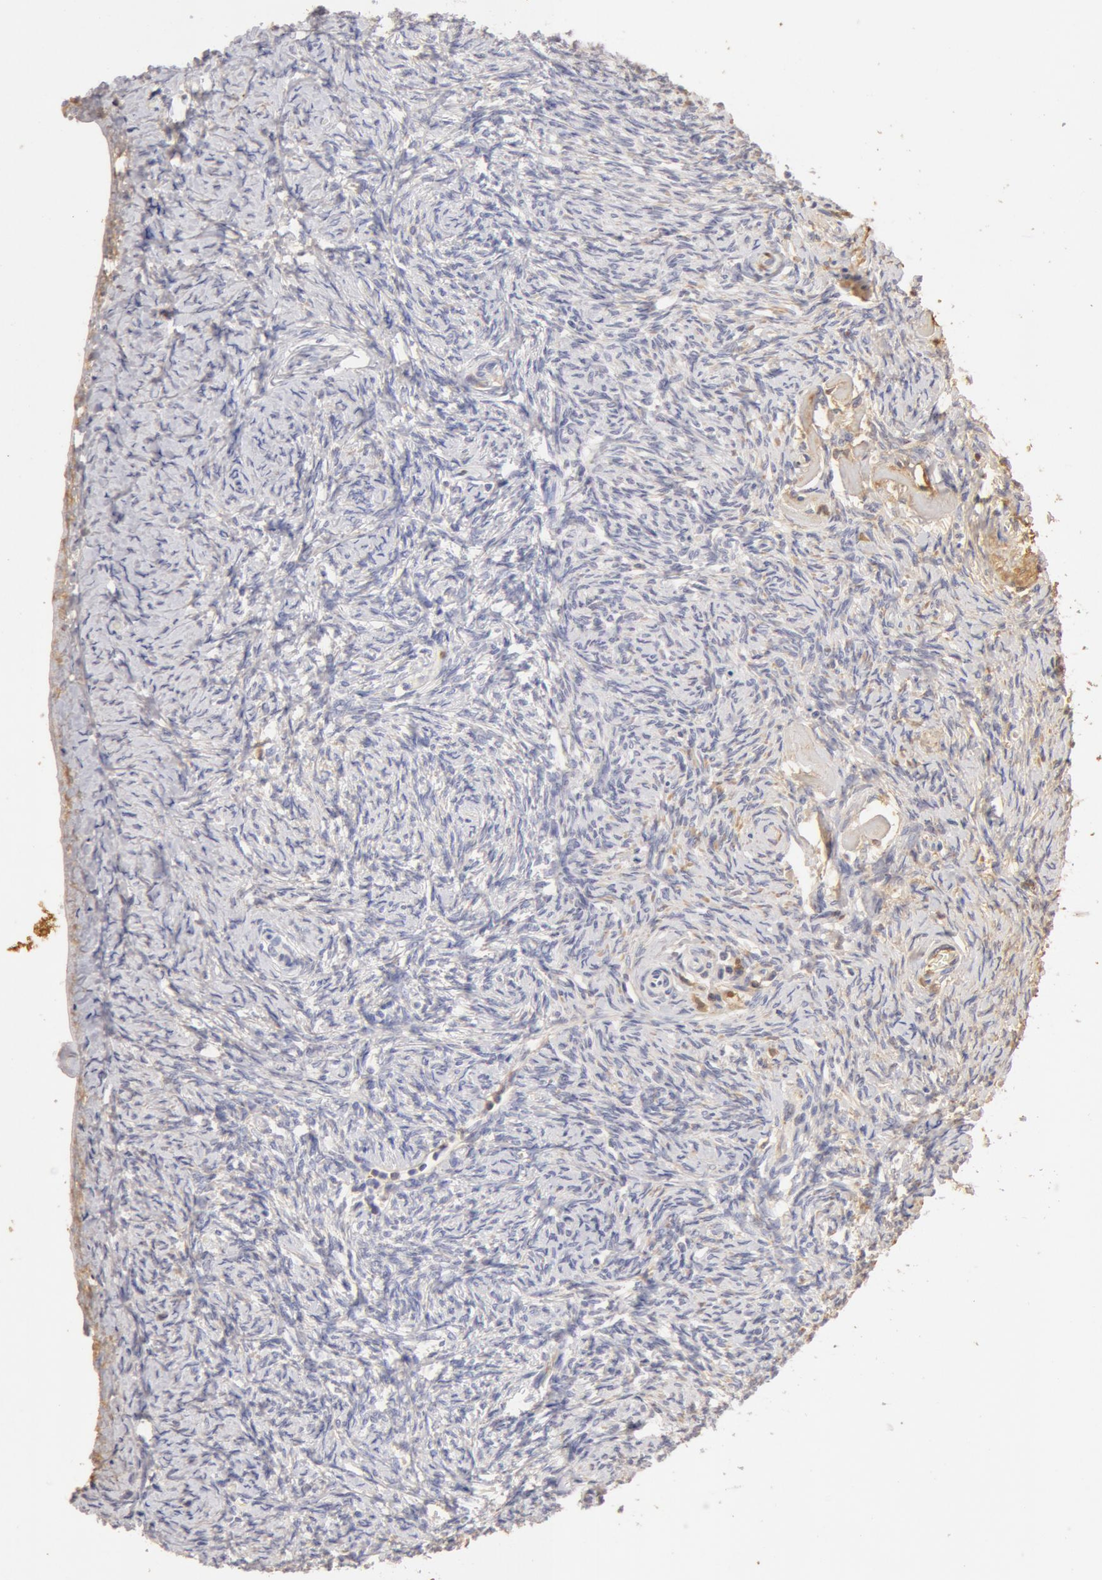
{"staining": {"intensity": "weak", "quantity": "<25%", "location": "cytoplasmic/membranous"}, "tissue": "ovary", "cell_type": "Ovarian stroma cells", "image_type": "normal", "snomed": [{"axis": "morphology", "description": "Normal tissue, NOS"}, {"axis": "topography", "description": "Ovary"}], "caption": "DAB (3,3'-diaminobenzidine) immunohistochemical staining of unremarkable human ovary exhibits no significant positivity in ovarian stroma cells.", "gene": "TF", "patient": {"sex": "female", "age": 53}}